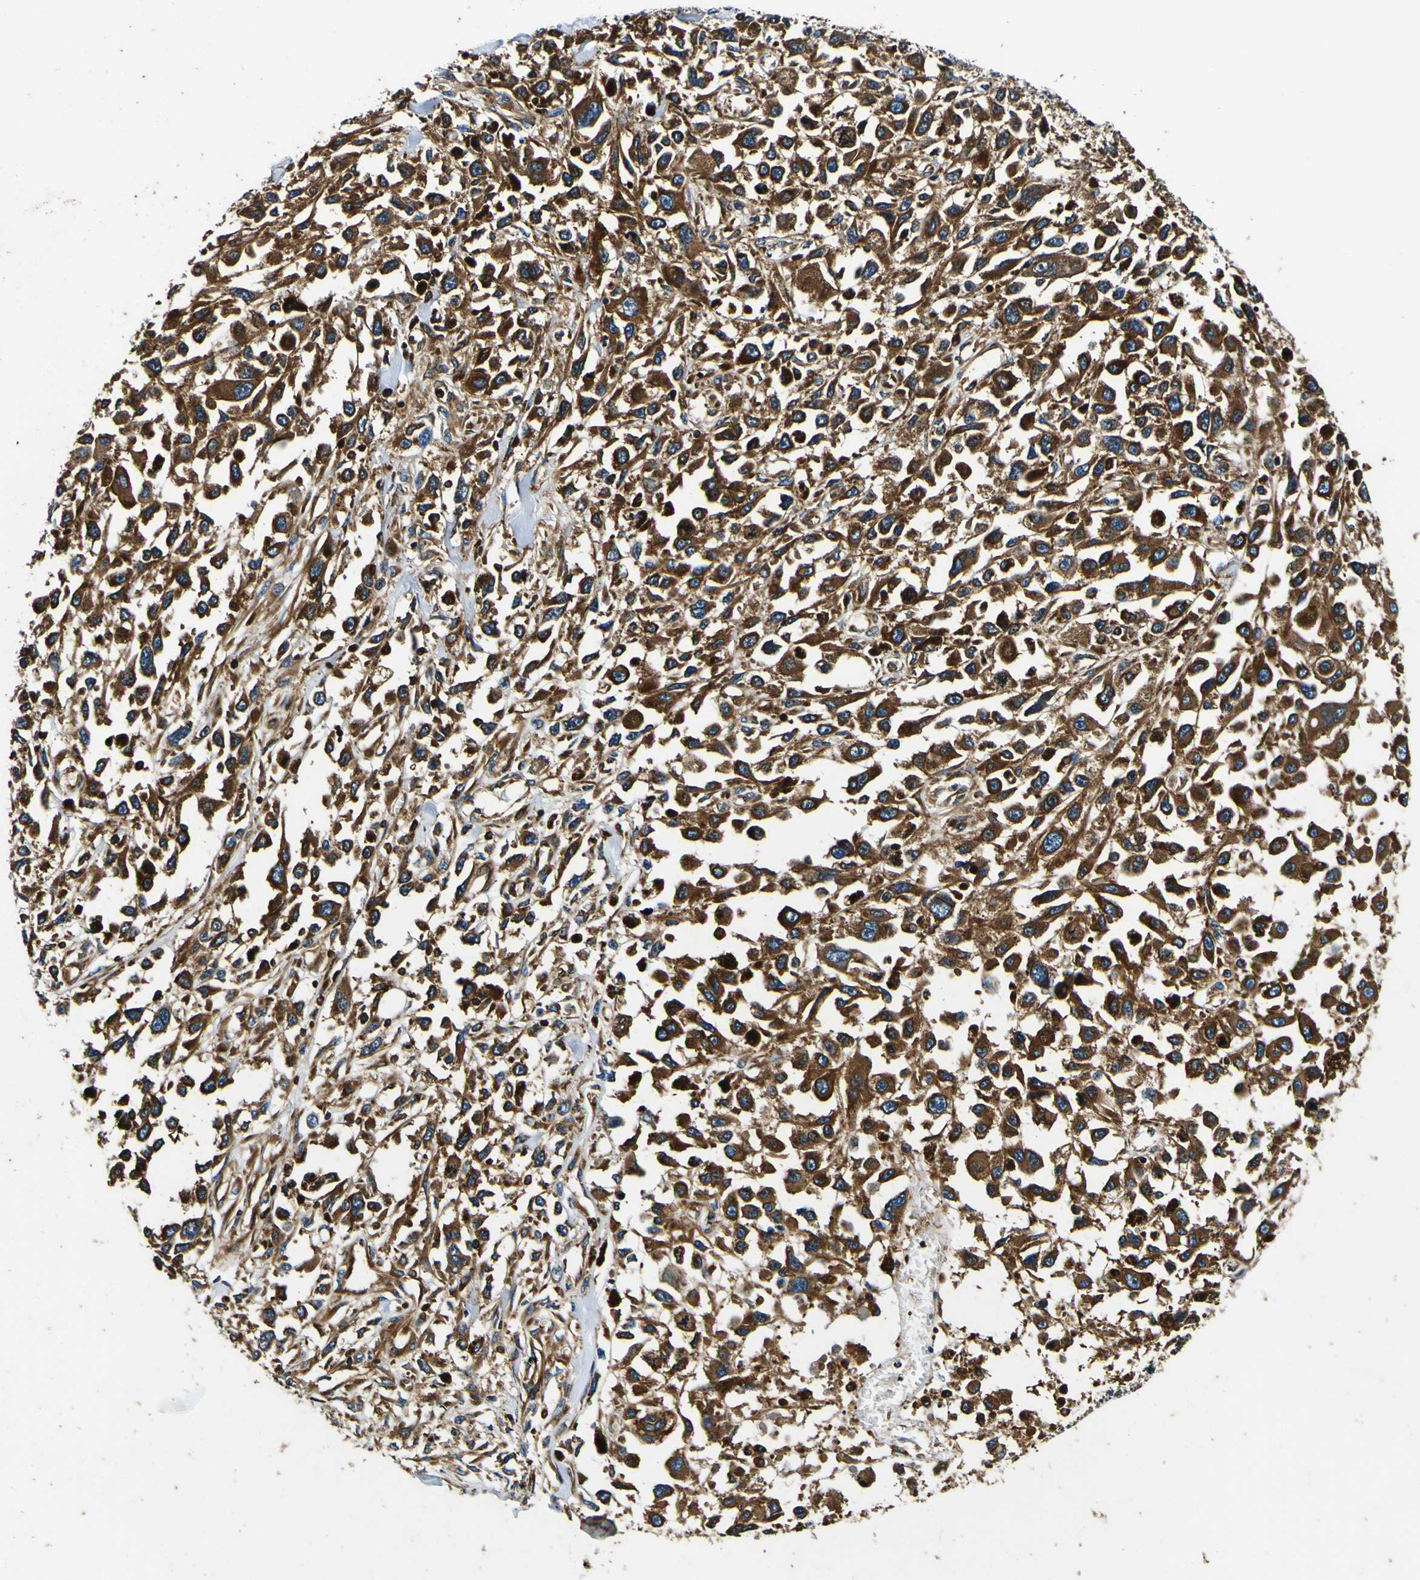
{"staining": {"intensity": "strong", "quantity": ">75%", "location": "cytoplasmic/membranous"}, "tissue": "melanoma", "cell_type": "Tumor cells", "image_type": "cancer", "snomed": [{"axis": "morphology", "description": "Malignant melanoma, Metastatic site"}, {"axis": "topography", "description": "Lymph node"}], "caption": "Melanoma was stained to show a protein in brown. There is high levels of strong cytoplasmic/membranous positivity in about >75% of tumor cells.", "gene": "RHOT2", "patient": {"sex": "male", "age": 59}}